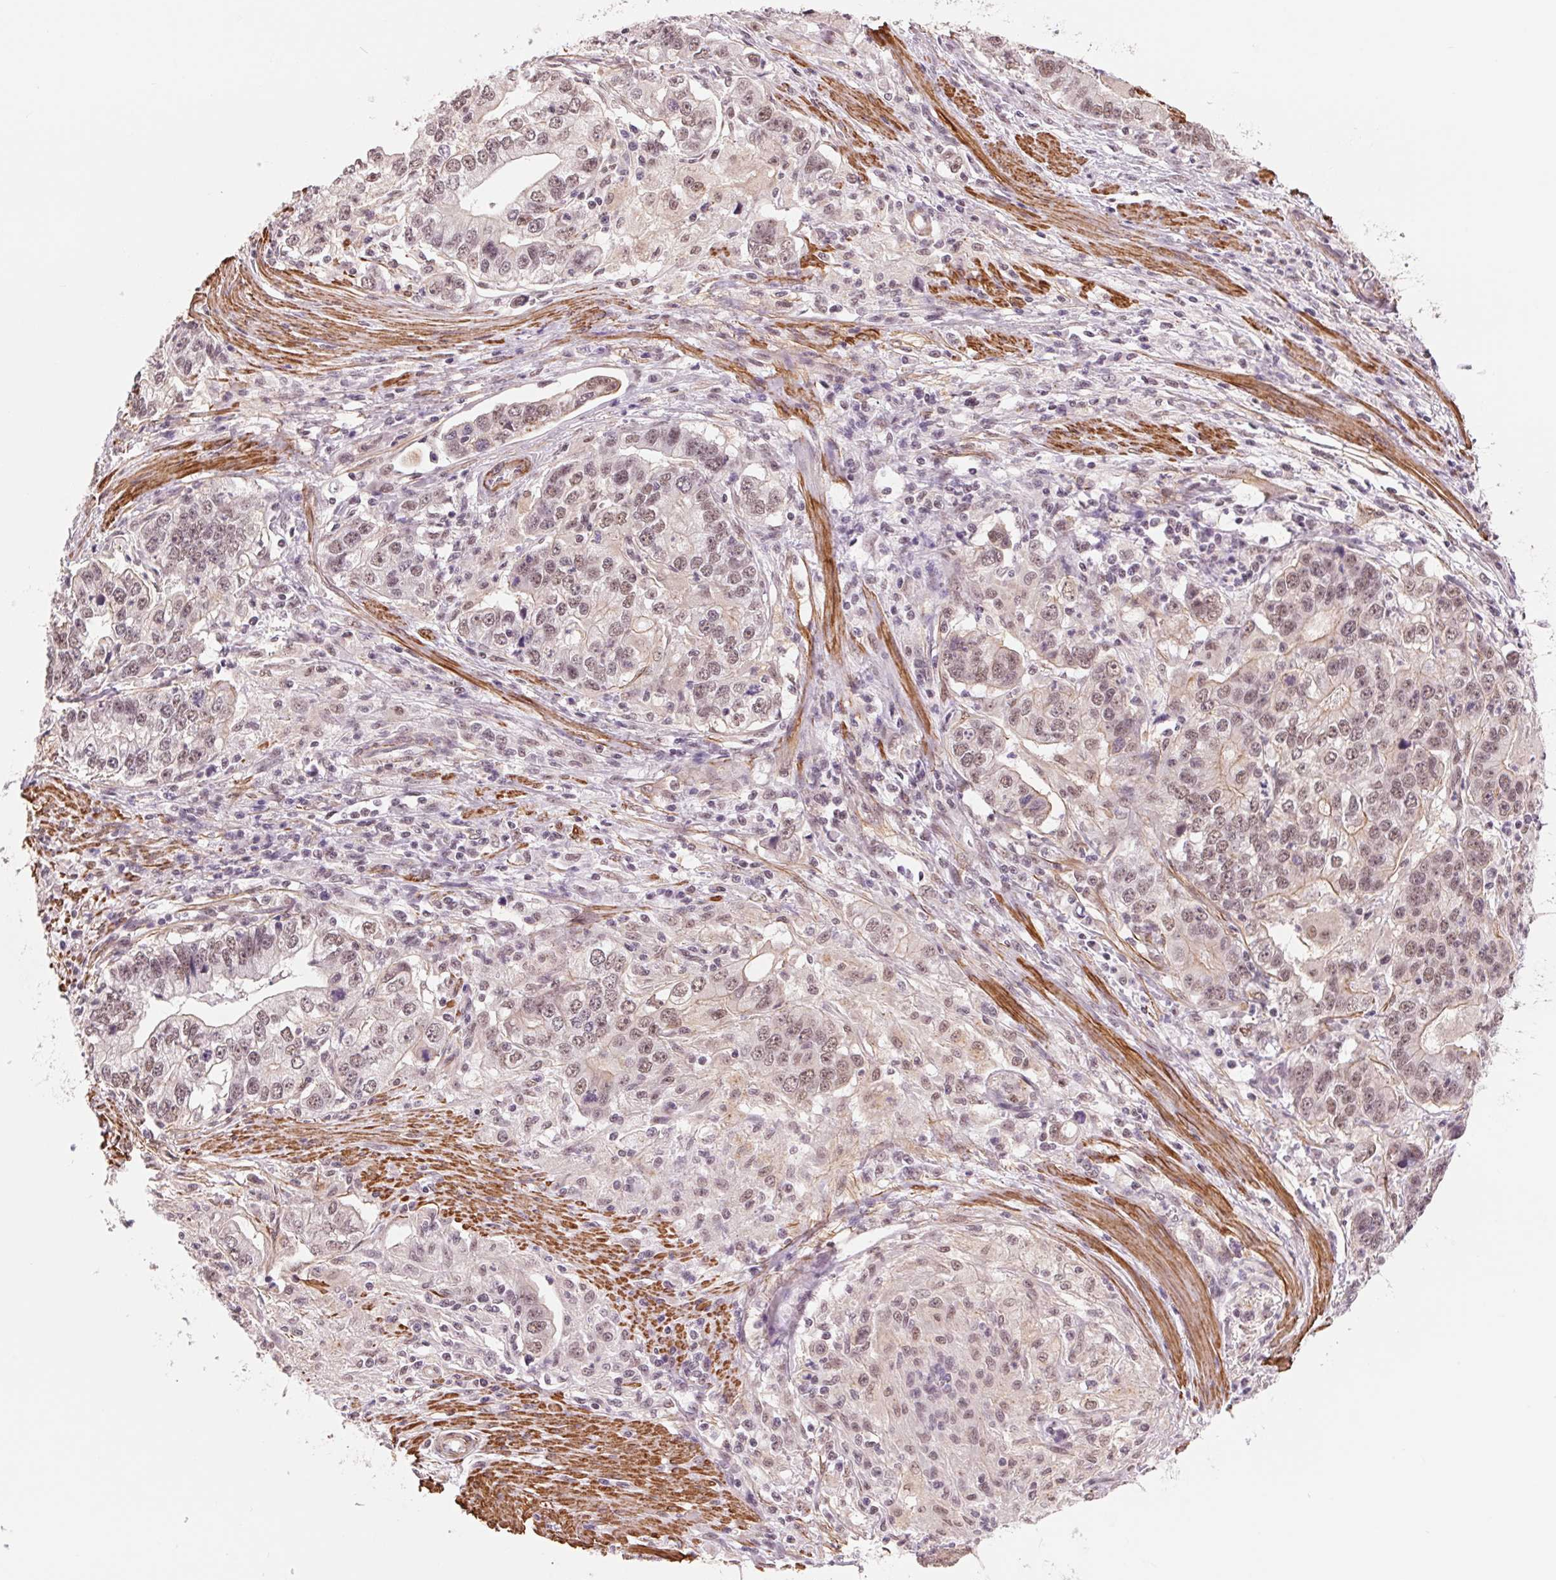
{"staining": {"intensity": "moderate", "quantity": ">75%", "location": "nuclear"}, "tissue": "stomach cancer", "cell_type": "Tumor cells", "image_type": "cancer", "snomed": [{"axis": "morphology", "description": "Adenocarcinoma, NOS"}, {"axis": "topography", "description": "Stomach, lower"}], "caption": "This histopathology image exhibits immunohistochemistry (IHC) staining of human adenocarcinoma (stomach), with medium moderate nuclear expression in about >75% of tumor cells.", "gene": "BCAT1", "patient": {"sex": "female", "age": 72}}